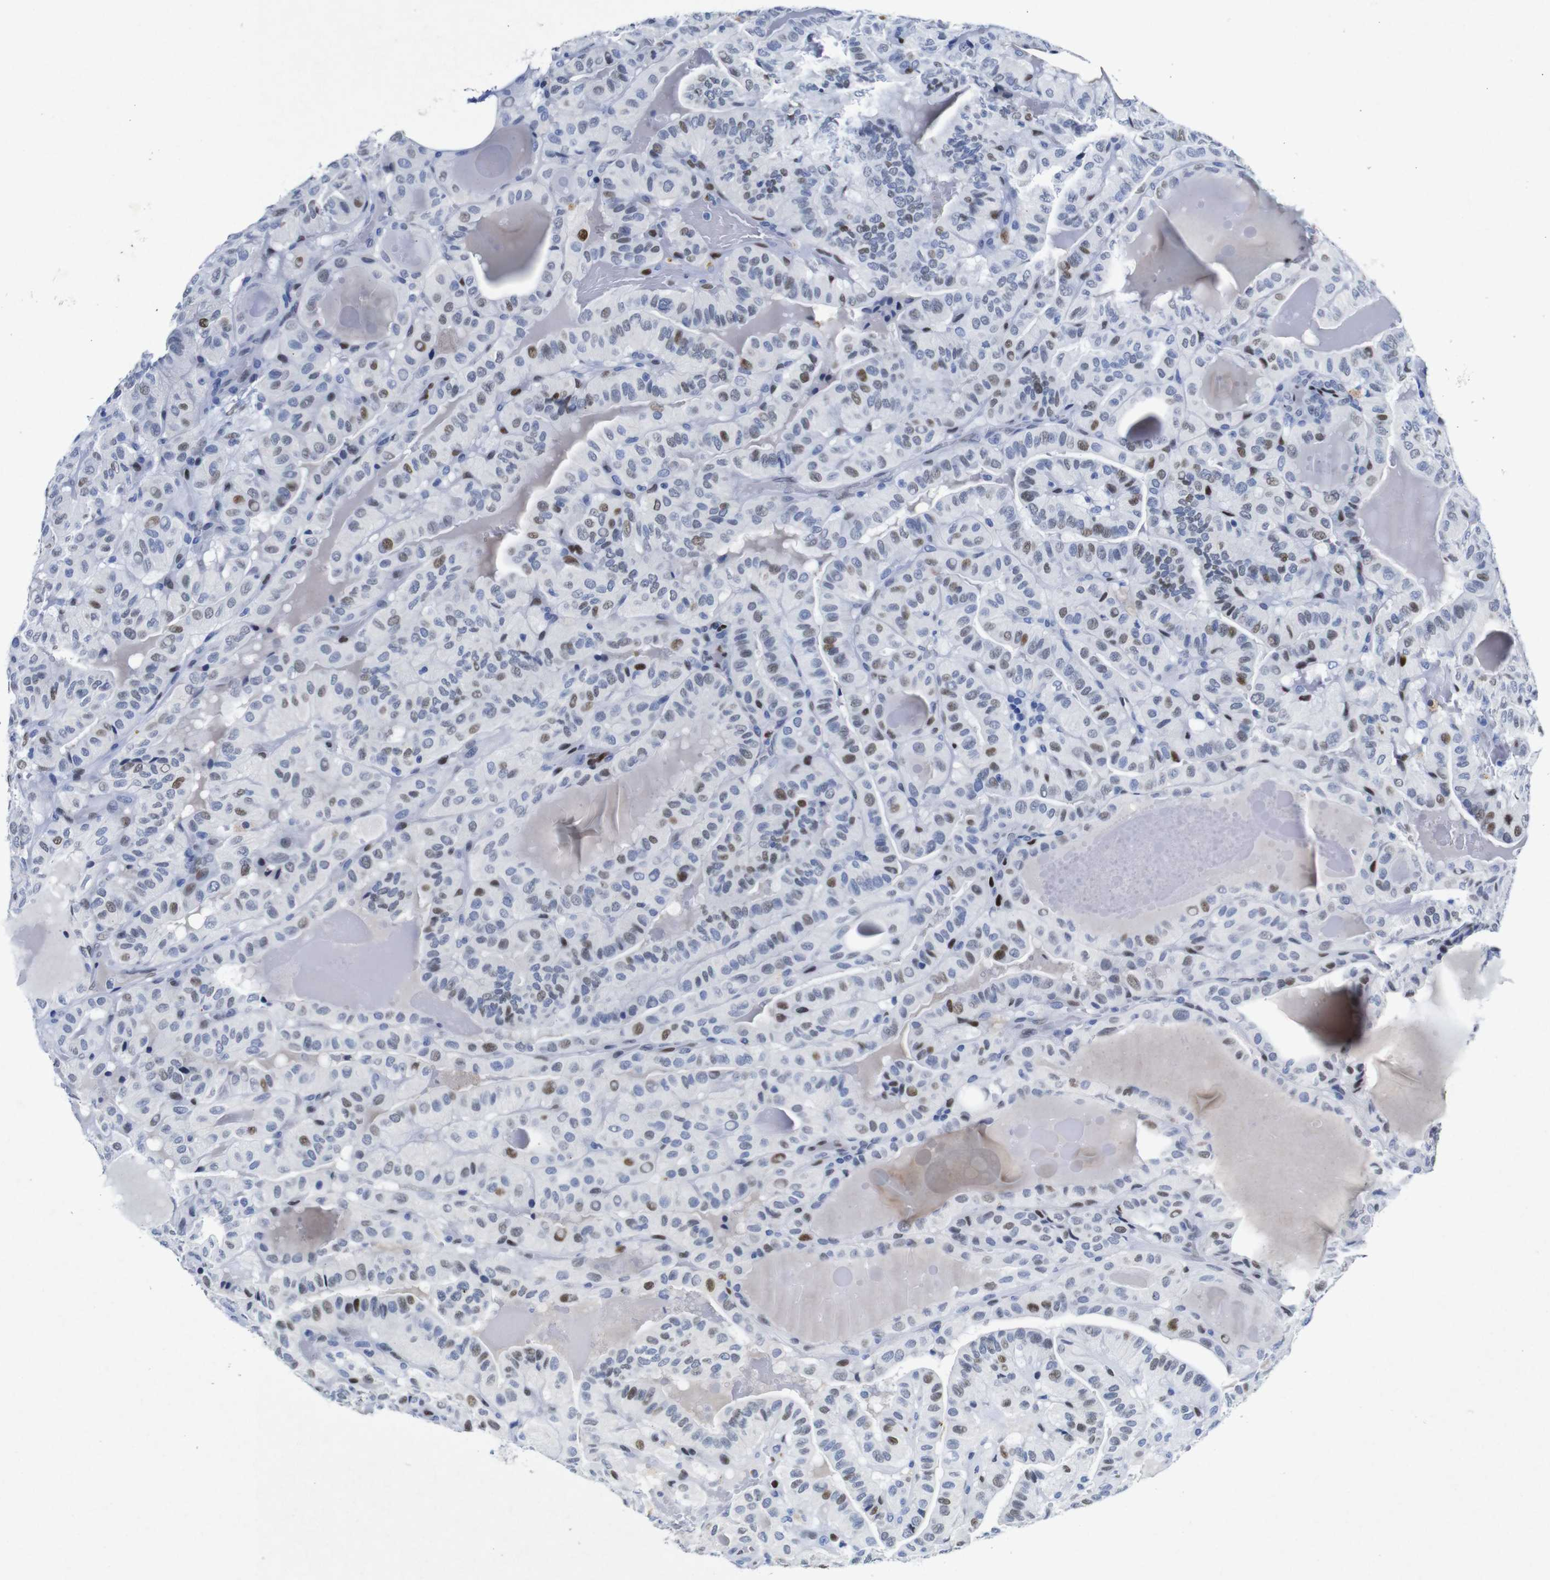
{"staining": {"intensity": "moderate", "quantity": "25%-75%", "location": "nuclear"}, "tissue": "thyroid cancer", "cell_type": "Tumor cells", "image_type": "cancer", "snomed": [{"axis": "morphology", "description": "Papillary adenocarcinoma, NOS"}, {"axis": "topography", "description": "Thyroid gland"}], "caption": "Thyroid cancer stained with a brown dye demonstrates moderate nuclear positive positivity in about 25%-75% of tumor cells.", "gene": "FOSL2", "patient": {"sex": "male", "age": 77}}